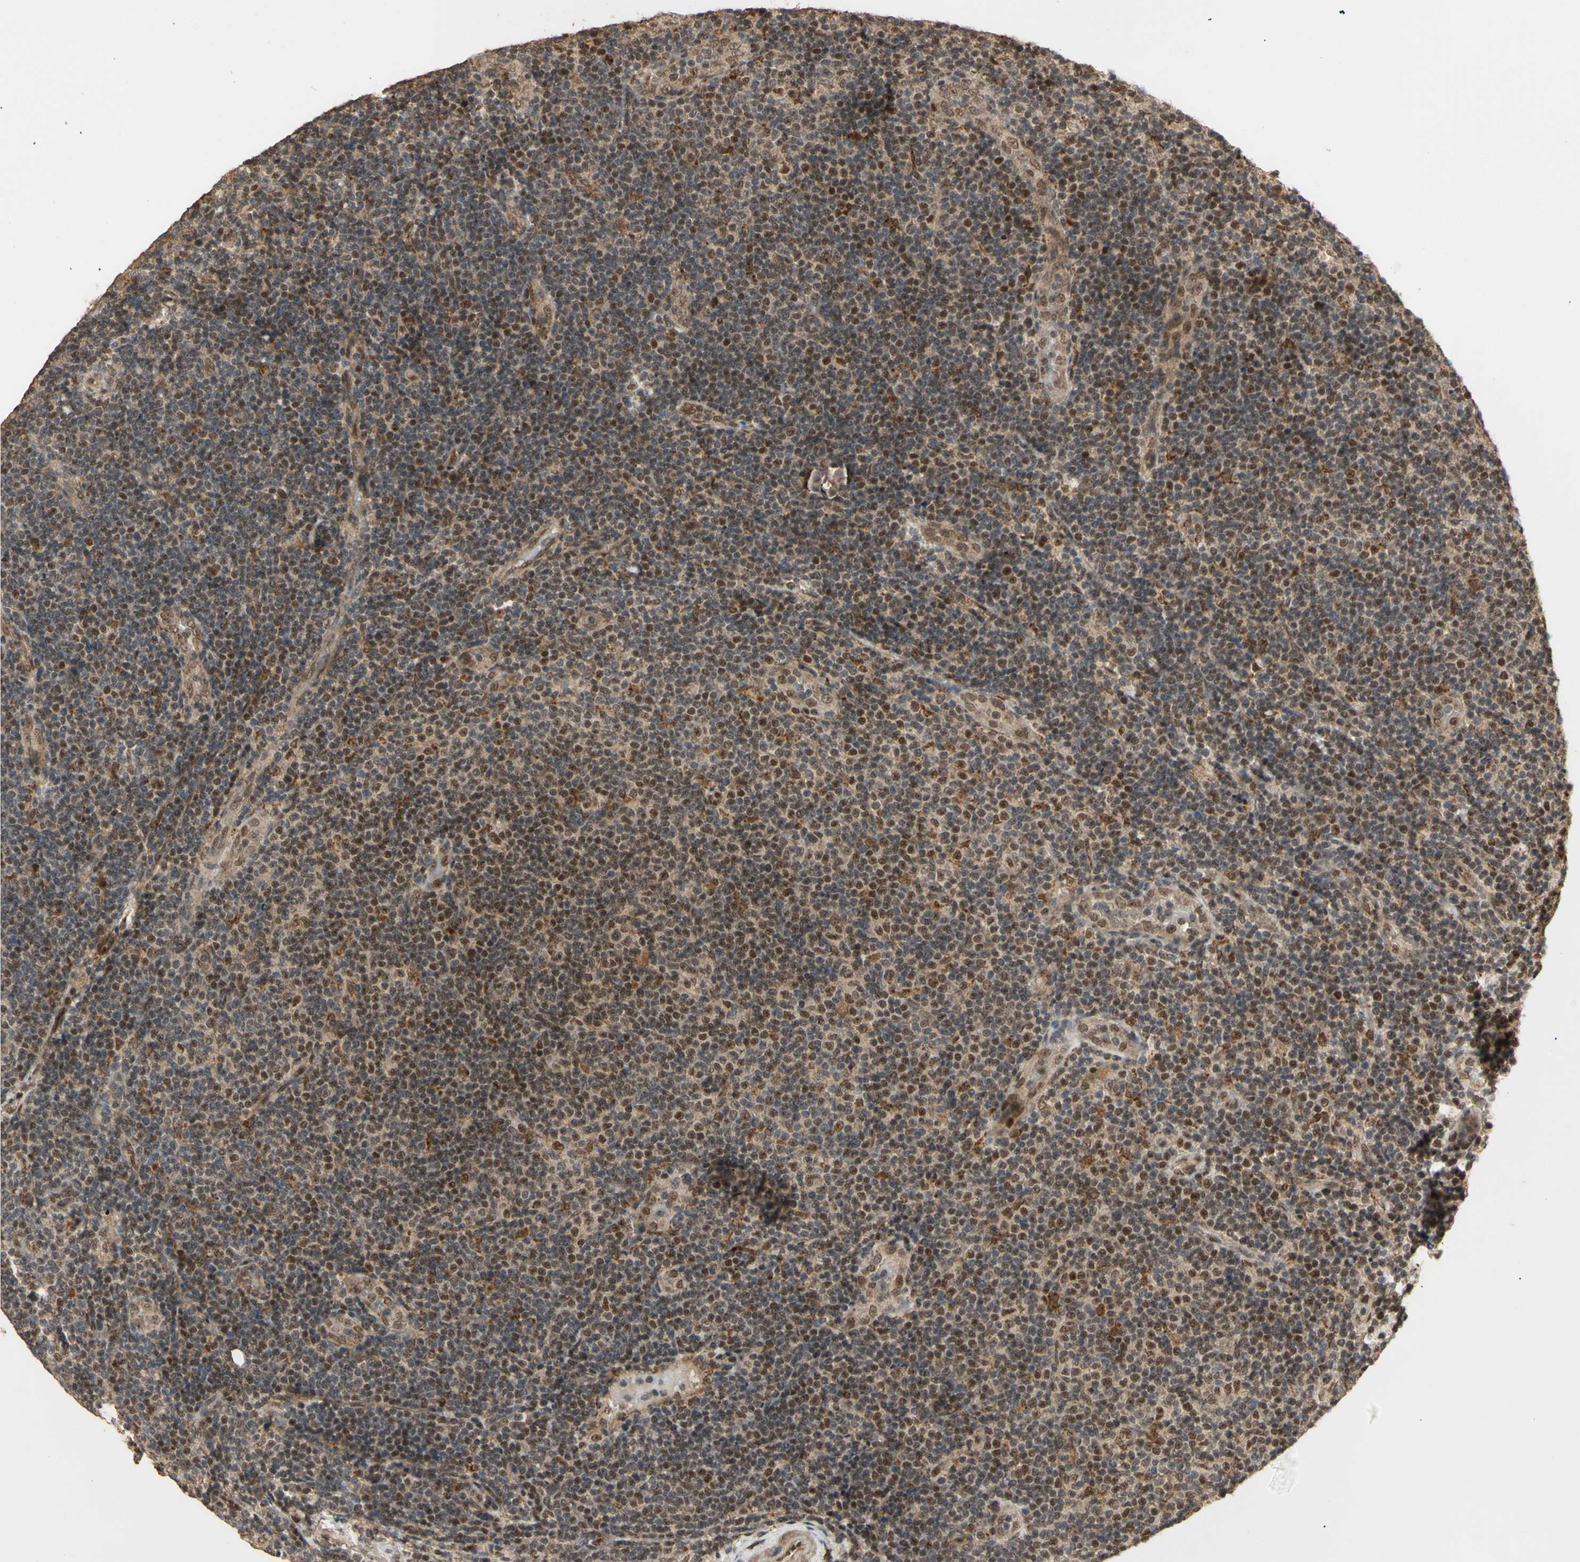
{"staining": {"intensity": "moderate", "quantity": "25%-75%", "location": "nuclear"}, "tissue": "lymphoma", "cell_type": "Tumor cells", "image_type": "cancer", "snomed": [{"axis": "morphology", "description": "Malignant lymphoma, non-Hodgkin's type, Low grade"}, {"axis": "topography", "description": "Lymph node"}], "caption": "Human low-grade malignant lymphoma, non-Hodgkin's type stained with a brown dye exhibits moderate nuclear positive positivity in approximately 25%-75% of tumor cells.", "gene": "GTF2E2", "patient": {"sex": "male", "age": 83}}